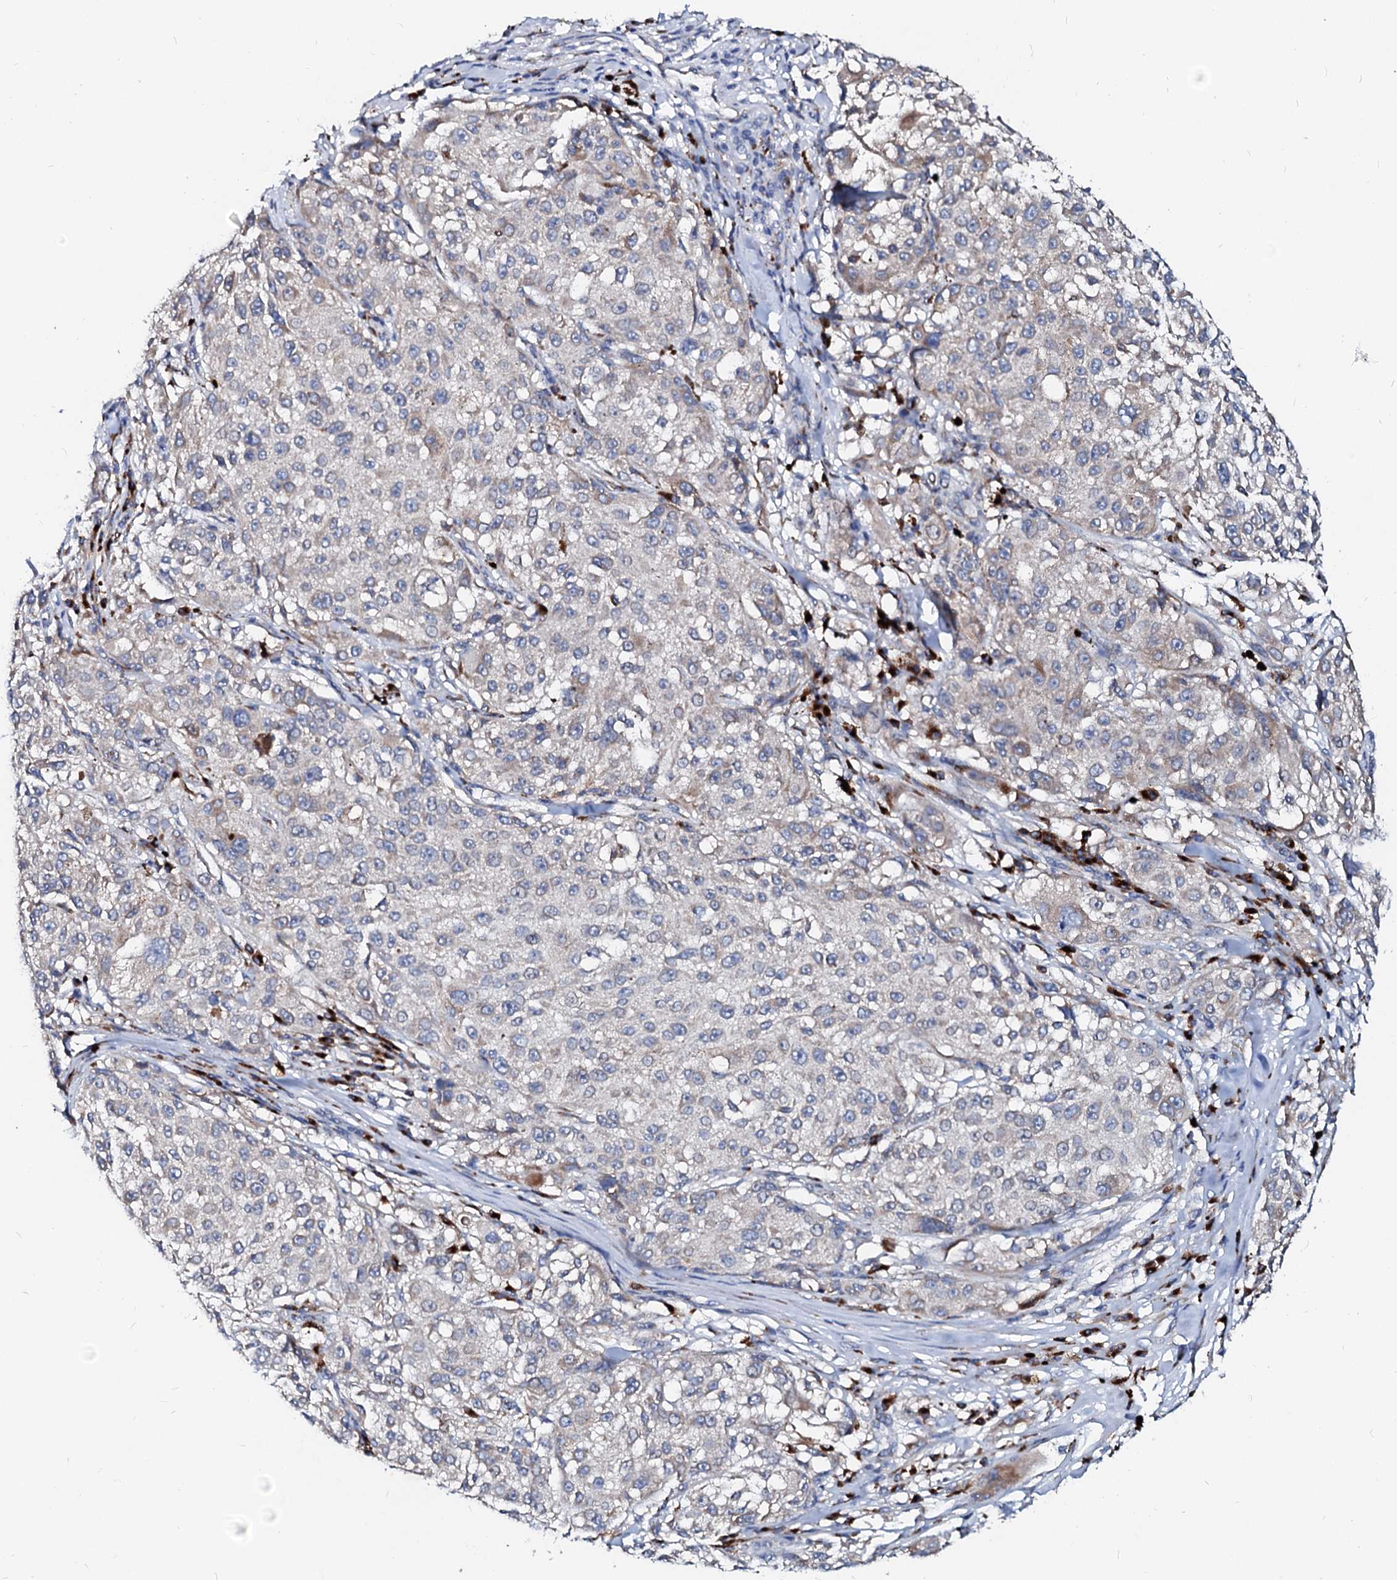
{"staining": {"intensity": "weak", "quantity": "<25%", "location": "cytoplasmic/membranous"}, "tissue": "melanoma", "cell_type": "Tumor cells", "image_type": "cancer", "snomed": [{"axis": "morphology", "description": "Necrosis, NOS"}, {"axis": "morphology", "description": "Malignant melanoma, NOS"}, {"axis": "topography", "description": "Skin"}], "caption": "High magnification brightfield microscopy of malignant melanoma stained with DAB (brown) and counterstained with hematoxylin (blue): tumor cells show no significant expression.", "gene": "LMAN1", "patient": {"sex": "female", "age": 87}}